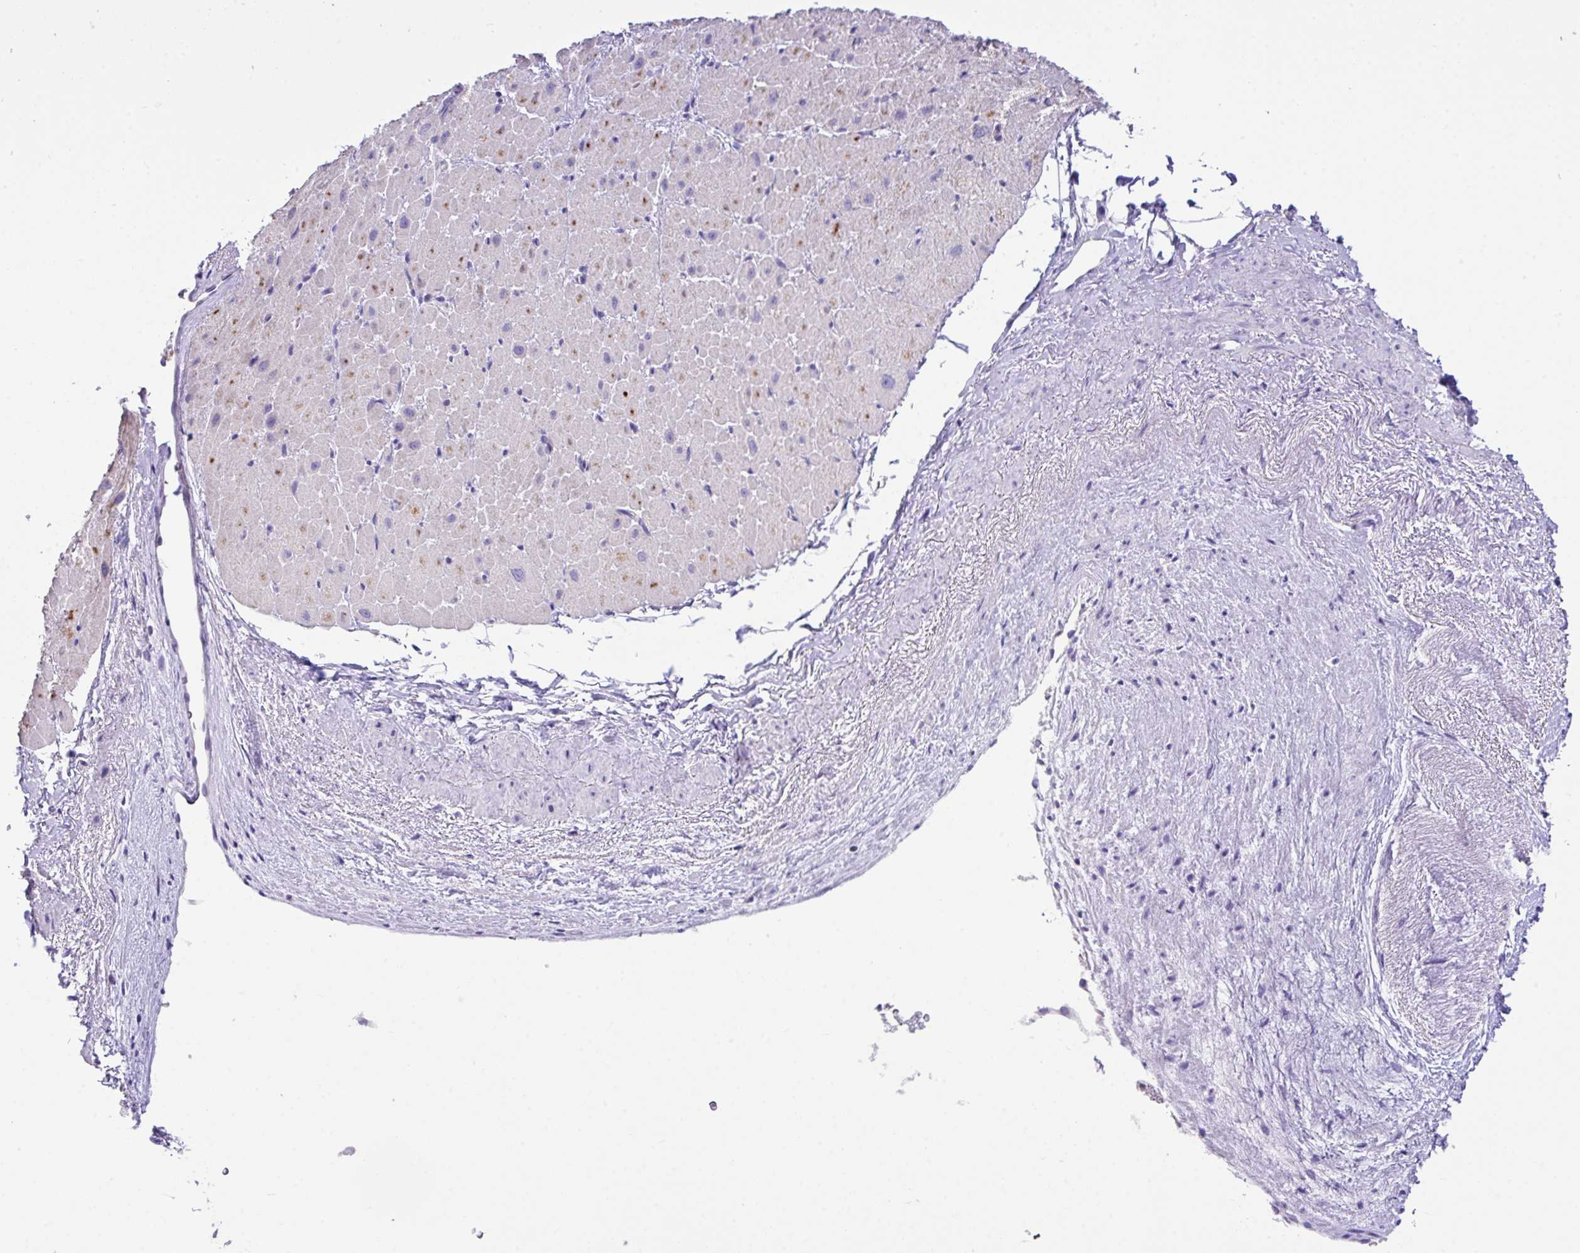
{"staining": {"intensity": "weak", "quantity": "<25%", "location": "cytoplasmic/membranous"}, "tissue": "heart muscle", "cell_type": "Cardiomyocytes", "image_type": "normal", "snomed": [{"axis": "morphology", "description": "Normal tissue, NOS"}, {"axis": "topography", "description": "Heart"}], "caption": "Immunohistochemistry (IHC) of normal human heart muscle demonstrates no positivity in cardiomyocytes.", "gene": "D2HGDH", "patient": {"sex": "male", "age": 62}}